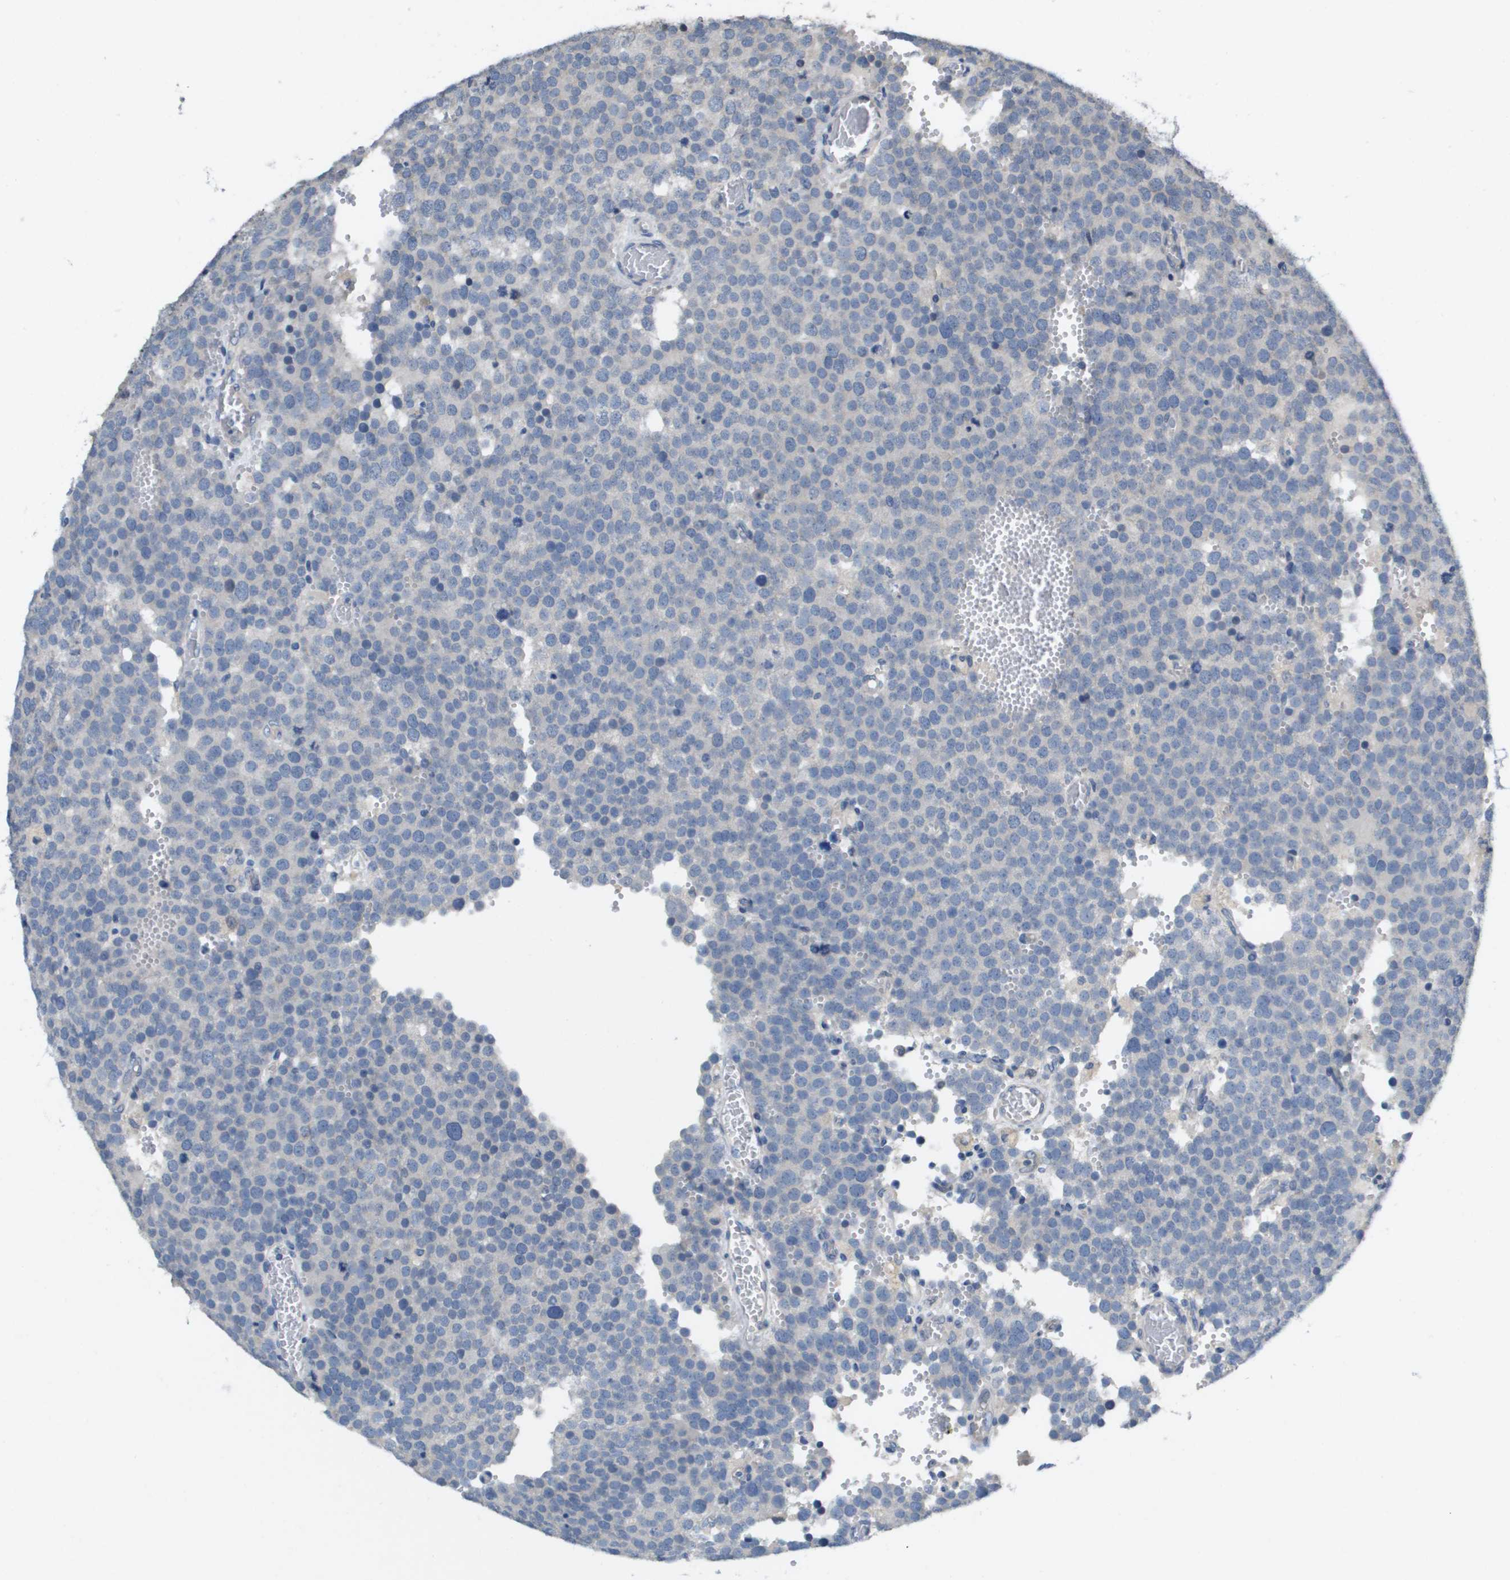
{"staining": {"intensity": "negative", "quantity": "none", "location": "none"}, "tissue": "testis cancer", "cell_type": "Tumor cells", "image_type": "cancer", "snomed": [{"axis": "morphology", "description": "Normal tissue, NOS"}, {"axis": "morphology", "description": "Seminoma, NOS"}, {"axis": "topography", "description": "Testis"}], "caption": "This image is of testis cancer stained with immunohistochemistry to label a protein in brown with the nuclei are counter-stained blue. There is no expression in tumor cells.", "gene": "CAPN11", "patient": {"sex": "male", "age": 71}}